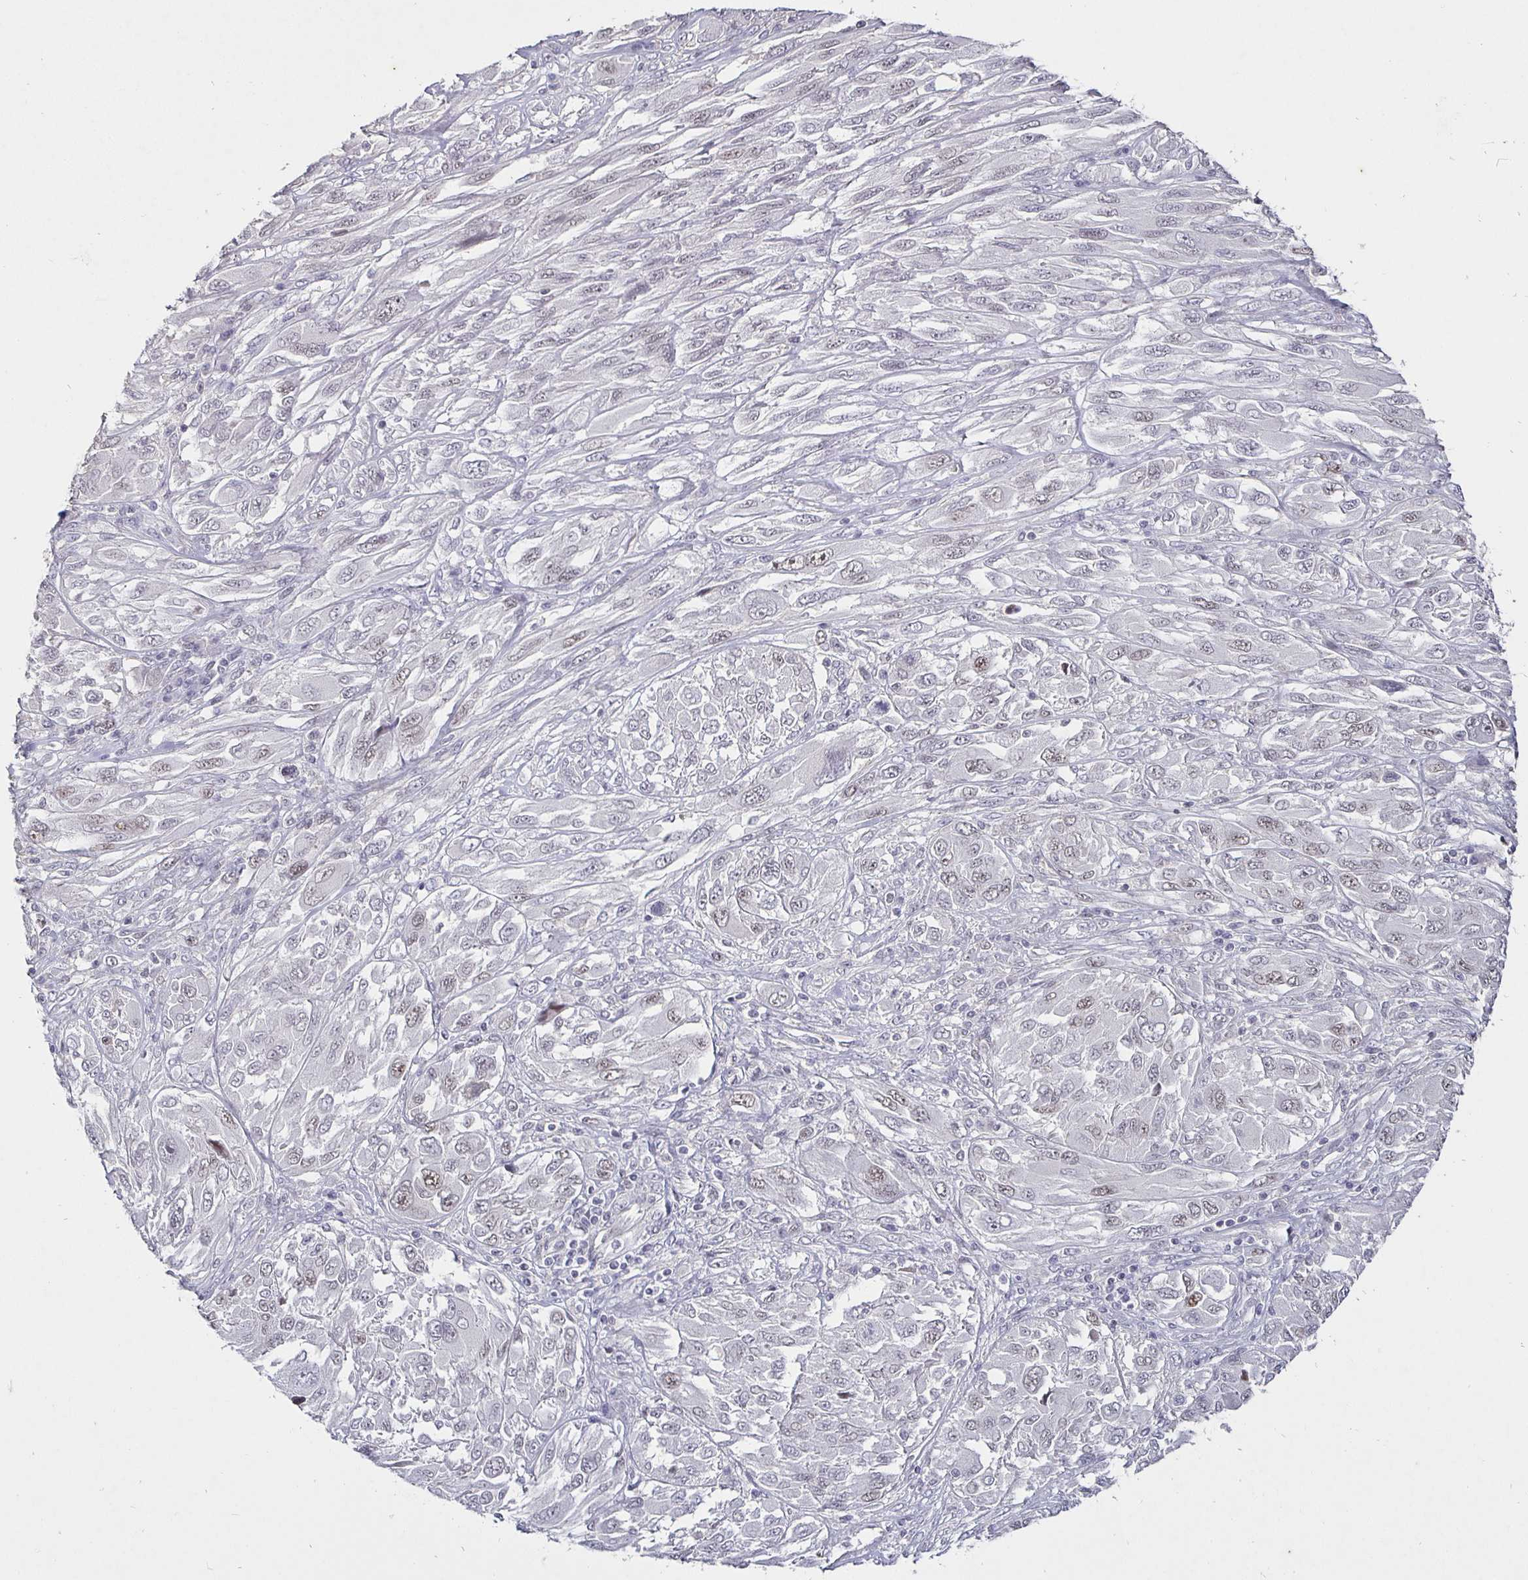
{"staining": {"intensity": "weak", "quantity": "<25%", "location": "nuclear"}, "tissue": "melanoma", "cell_type": "Tumor cells", "image_type": "cancer", "snomed": [{"axis": "morphology", "description": "Malignant melanoma, NOS"}, {"axis": "topography", "description": "Skin"}], "caption": "Immunohistochemistry image of human malignant melanoma stained for a protein (brown), which reveals no staining in tumor cells.", "gene": "MLH1", "patient": {"sex": "female", "age": 91}}